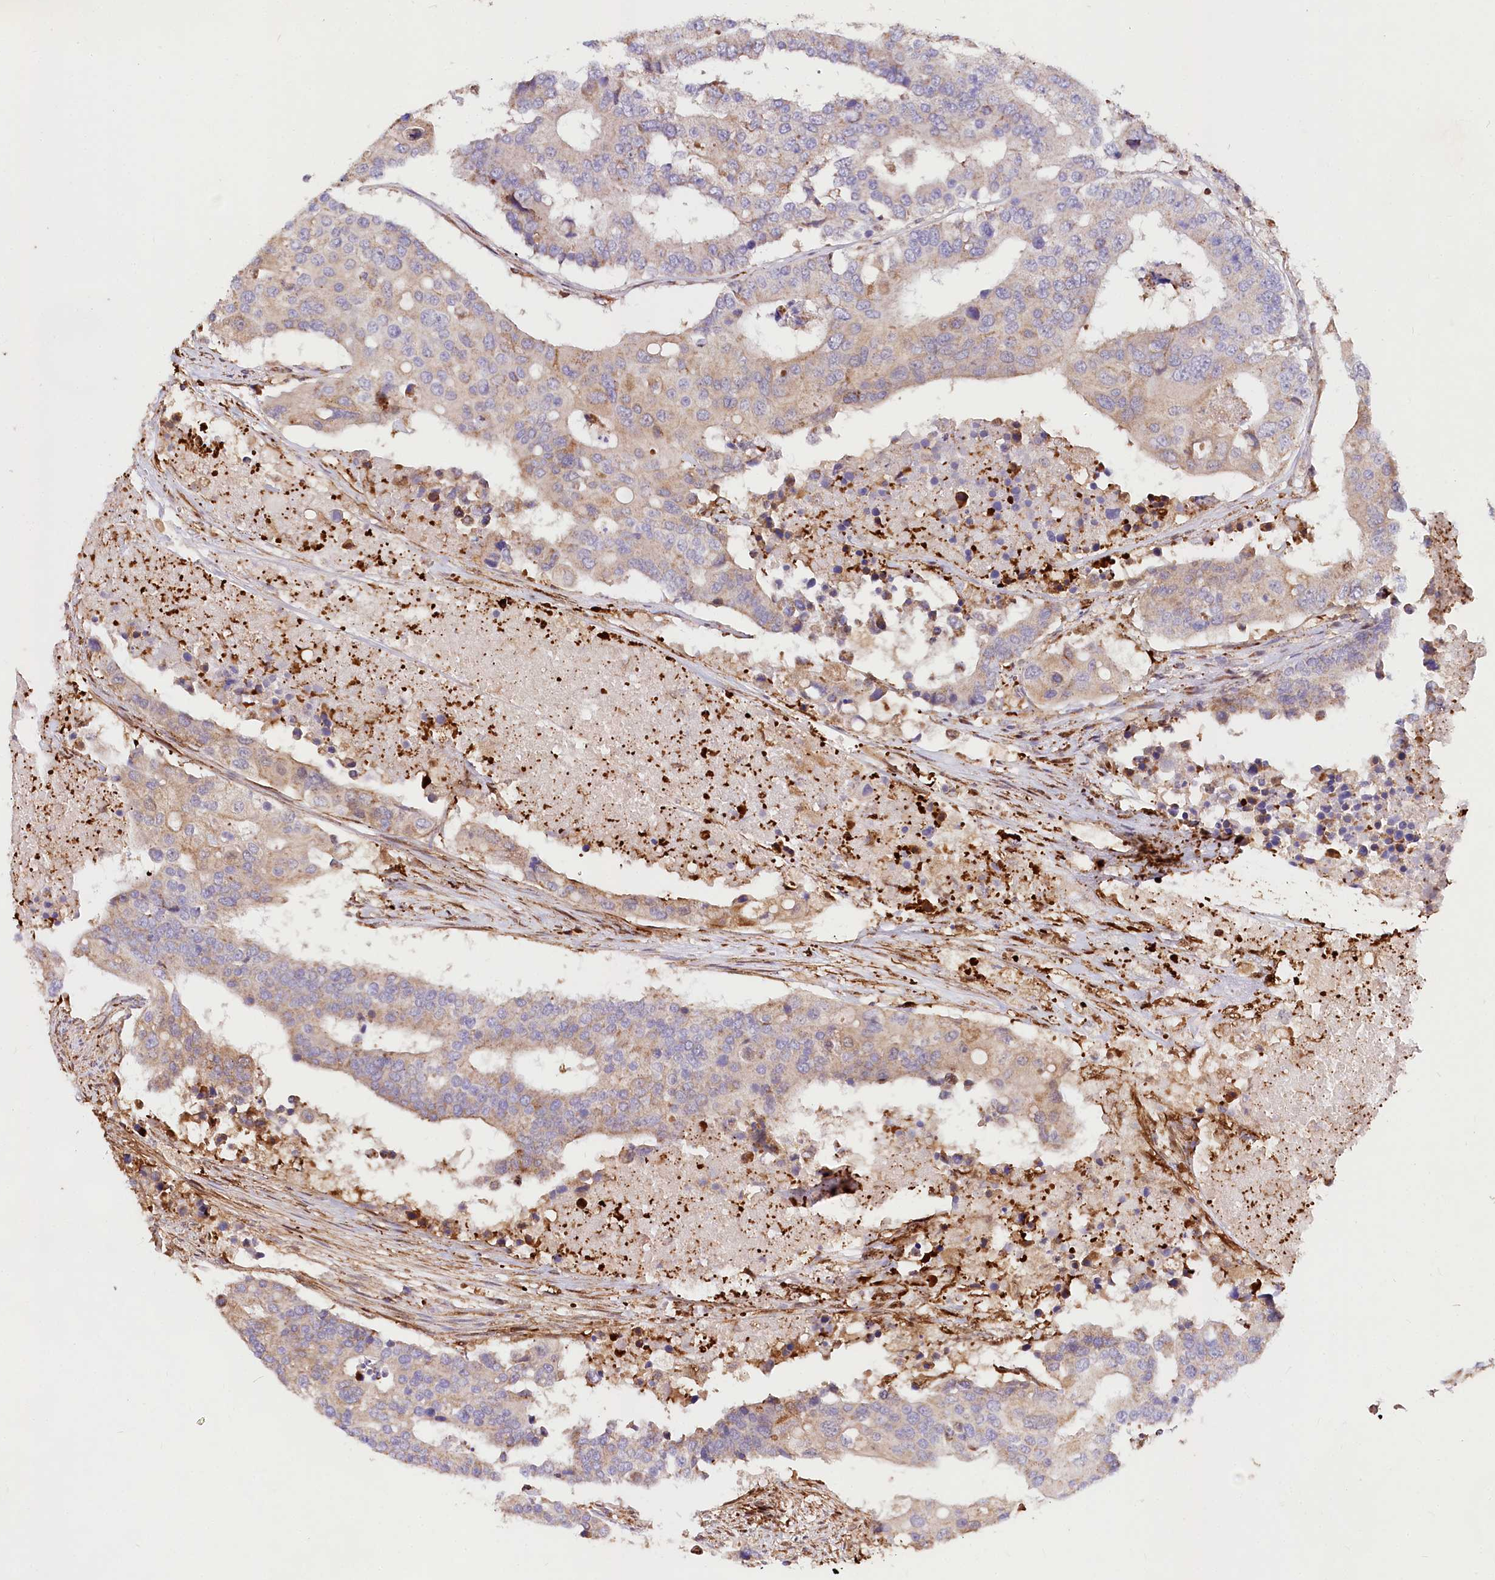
{"staining": {"intensity": "weak", "quantity": "25%-75%", "location": "cytoplasmic/membranous"}, "tissue": "colorectal cancer", "cell_type": "Tumor cells", "image_type": "cancer", "snomed": [{"axis": "morphology", "description": "Adenocarcinoma, NOS"}, {"axis": "topography", "description": "Colon"}], "caption": "Colorectal cancer tissue reveals weak cytoplasmic/membranous expression in about 25%-75% of tumor cells", "gene": "TASOR2", "patient": {"sex": "male", "age": 77}}